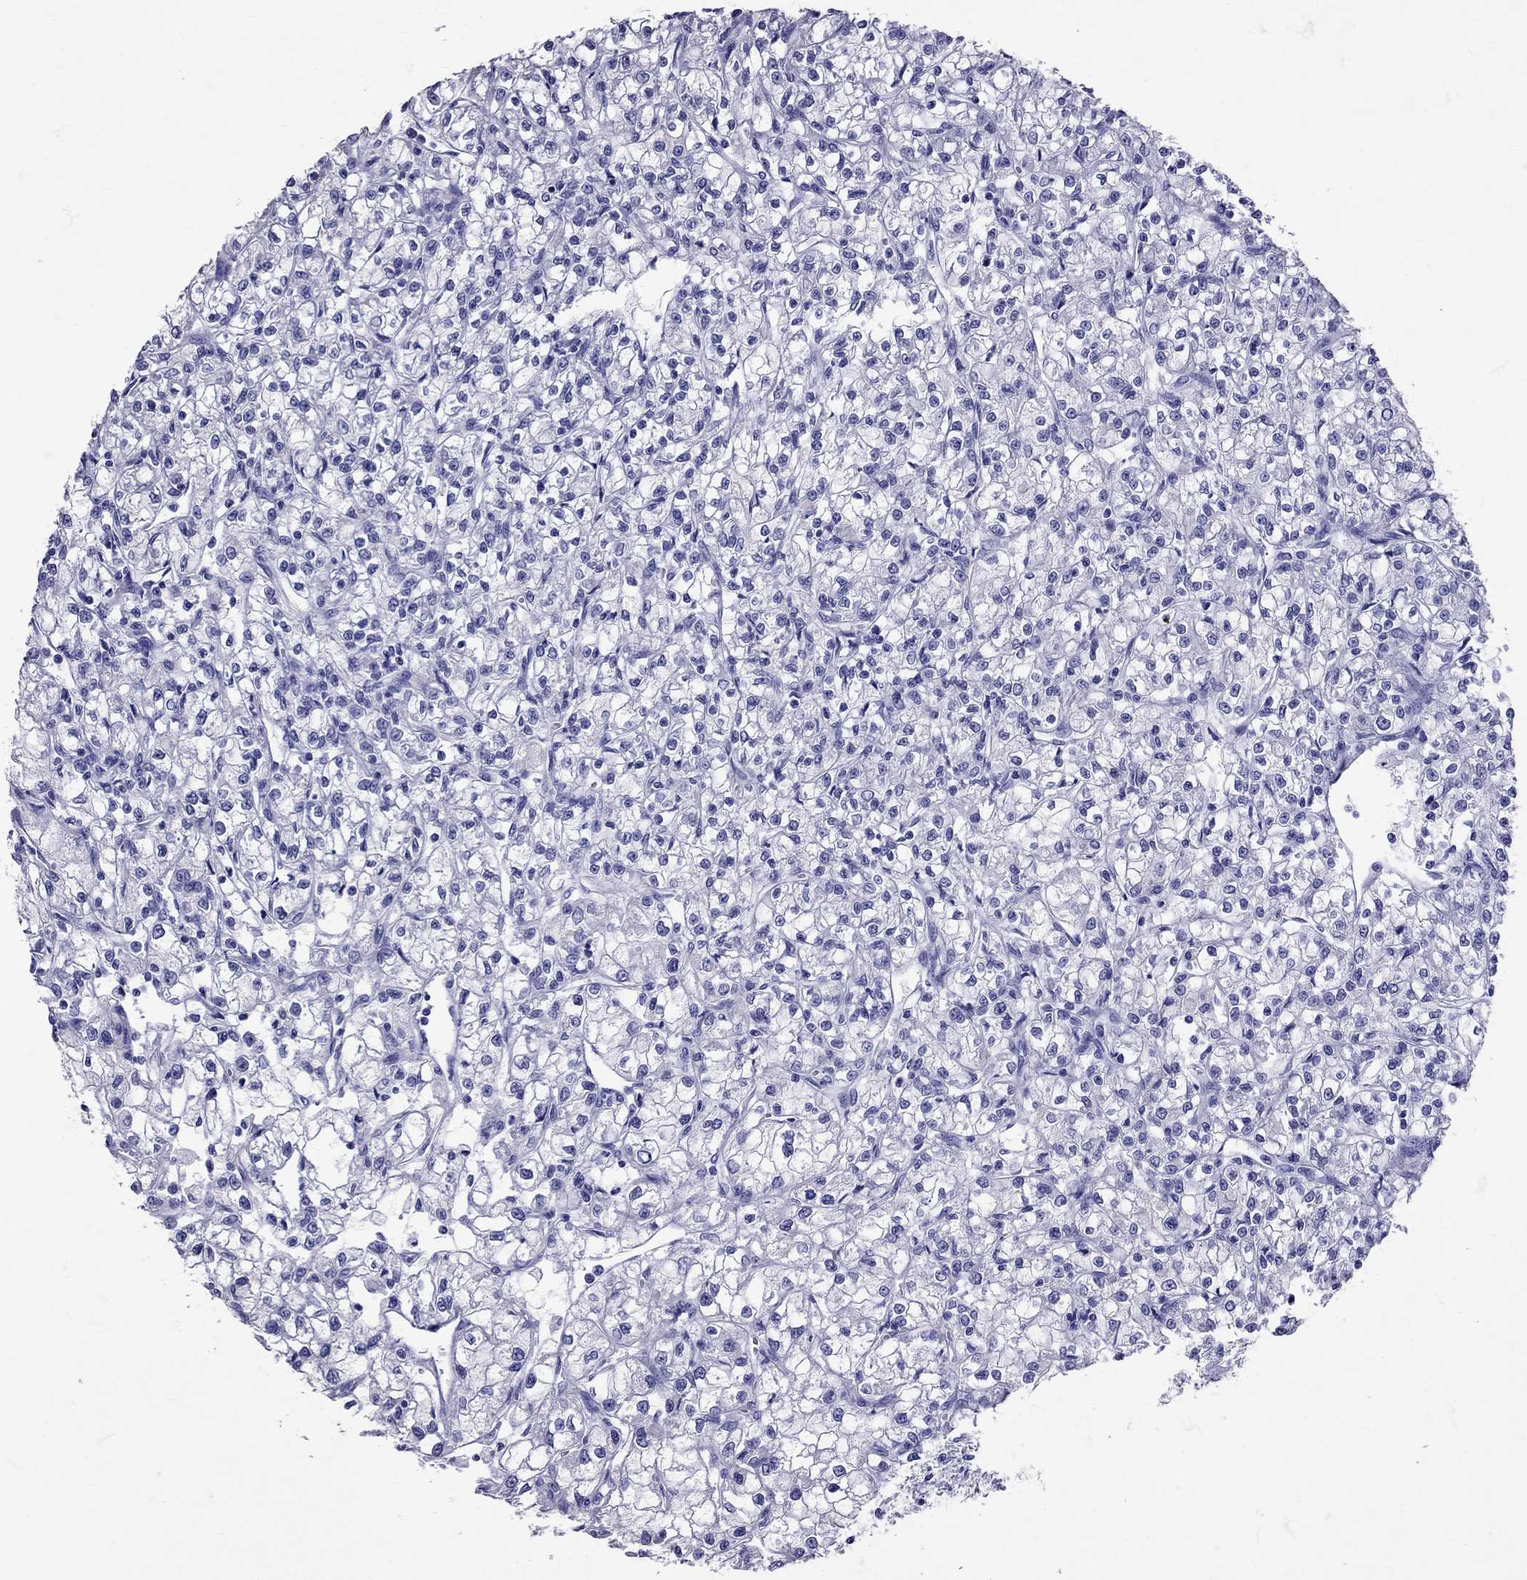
{"staining": {"intensity": "negative", "quantity": "none", "location": "none"}, "tissue": "renal cancer", "cell_type": "Tumor cells", "image_type": "cancer", "snomed": [{"axis": "morphology", "description": "Adenocarcinoma, NOS"}, {"axis": "topography", "description": "Kidney"}], "caption": "There is no significant staining in tumor cells of adenocarcinoma (renal).", "gene": "AVP", "patient": {"sex": "female", "age": 59}}